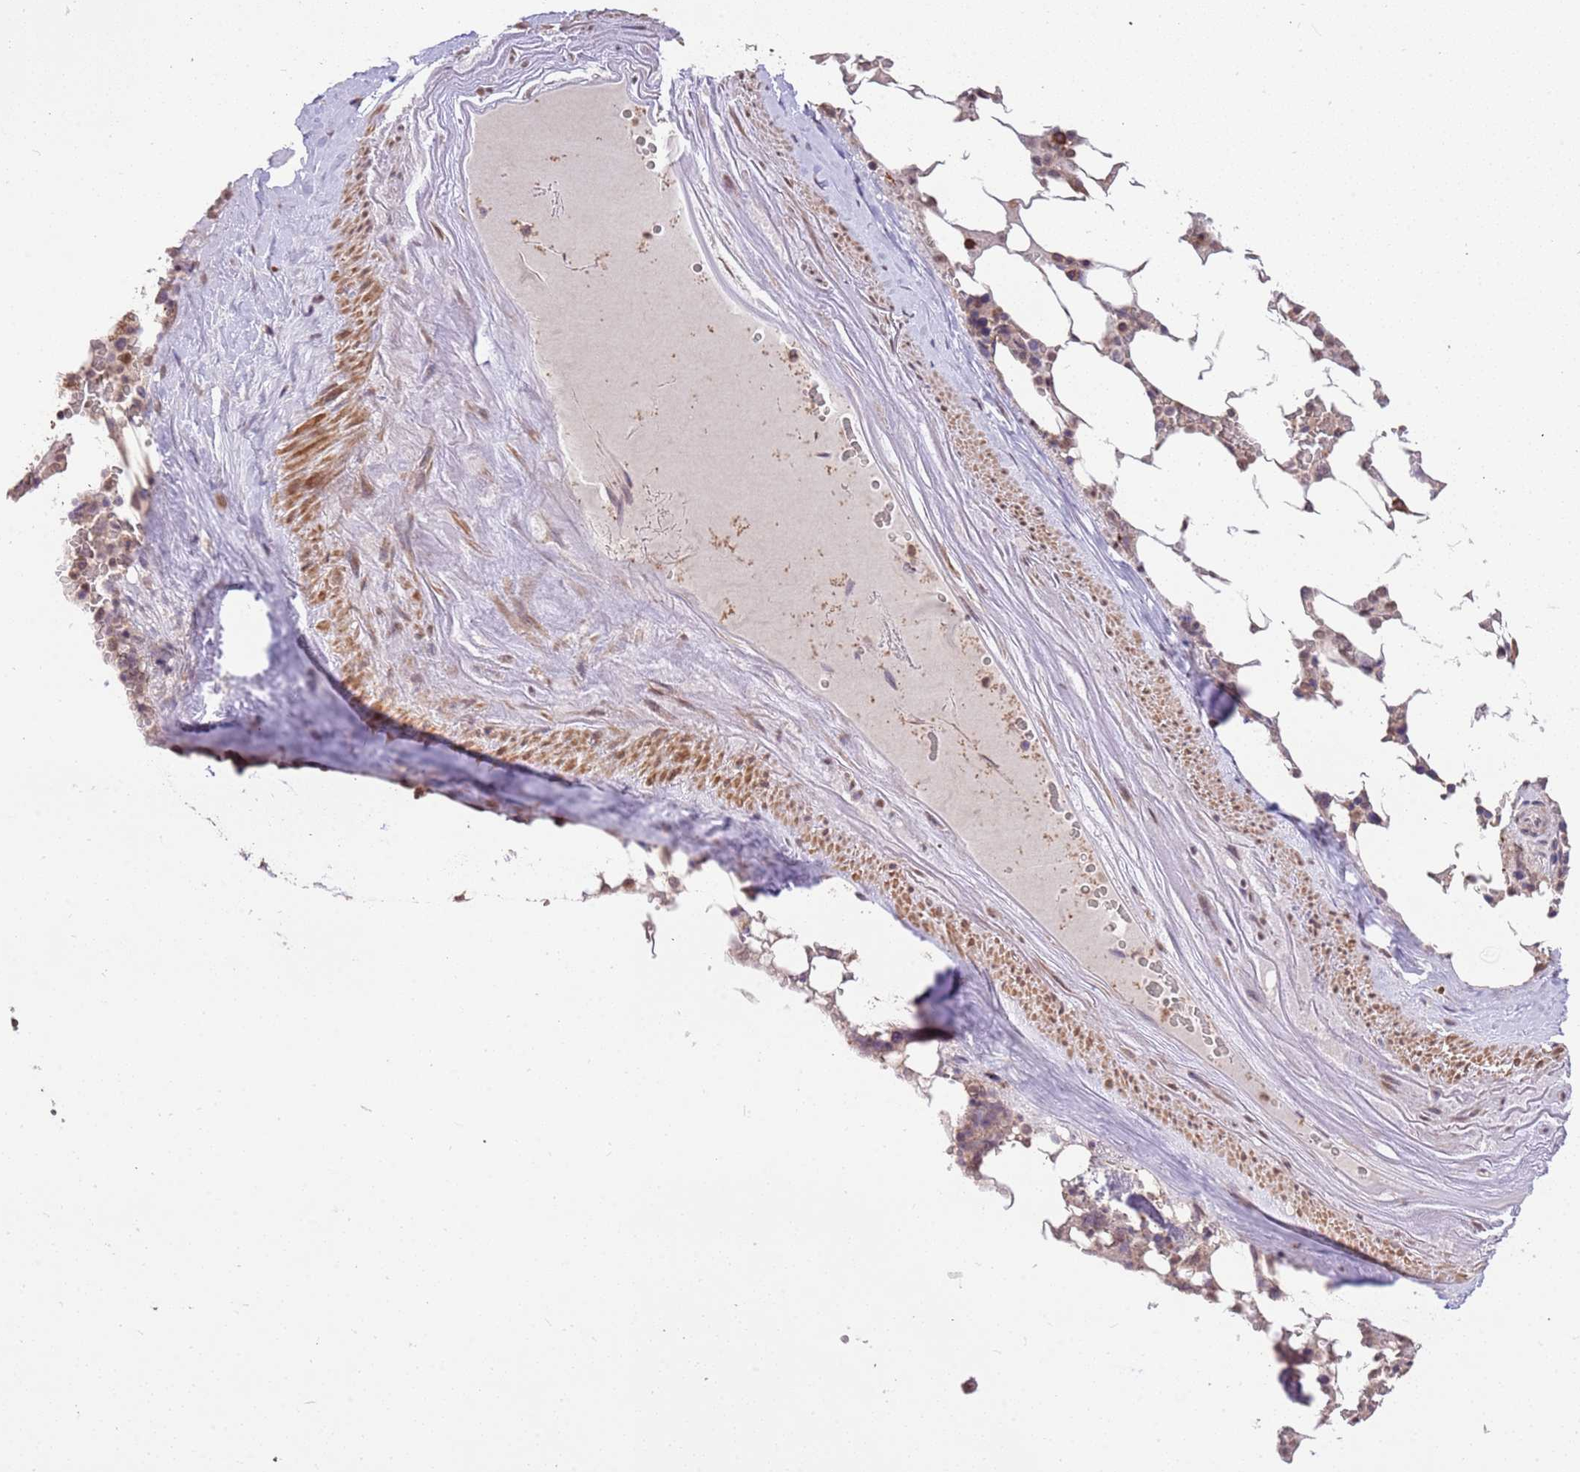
{"staining": {"intensity": "strong", "quantity": "25%-75%", "location": "cytoplasmic/membranous,nuclear"}, "tissue": "bone marrow", "cell_type": "Hematopoietic cells", "image_type": "normal", "snomed": [{"axis": "morphology", "description": "Normal tissue, NOS"}, {"axis": "topography", "description": "Bone marrow"}], "caption": "High-magnification brightfield microscopy of normal bone marrow stained with DAB (brown) and counterstained with hematoxylin (blue). hematopoietic cells exhibit strong cytoplasmic/membranous,nuclear expression is seen in approximately25%-75% of cells. Nuclei are stained in blue.", "gene": "SLC16A4", "patient": {"sex": "male", "age": 64}}